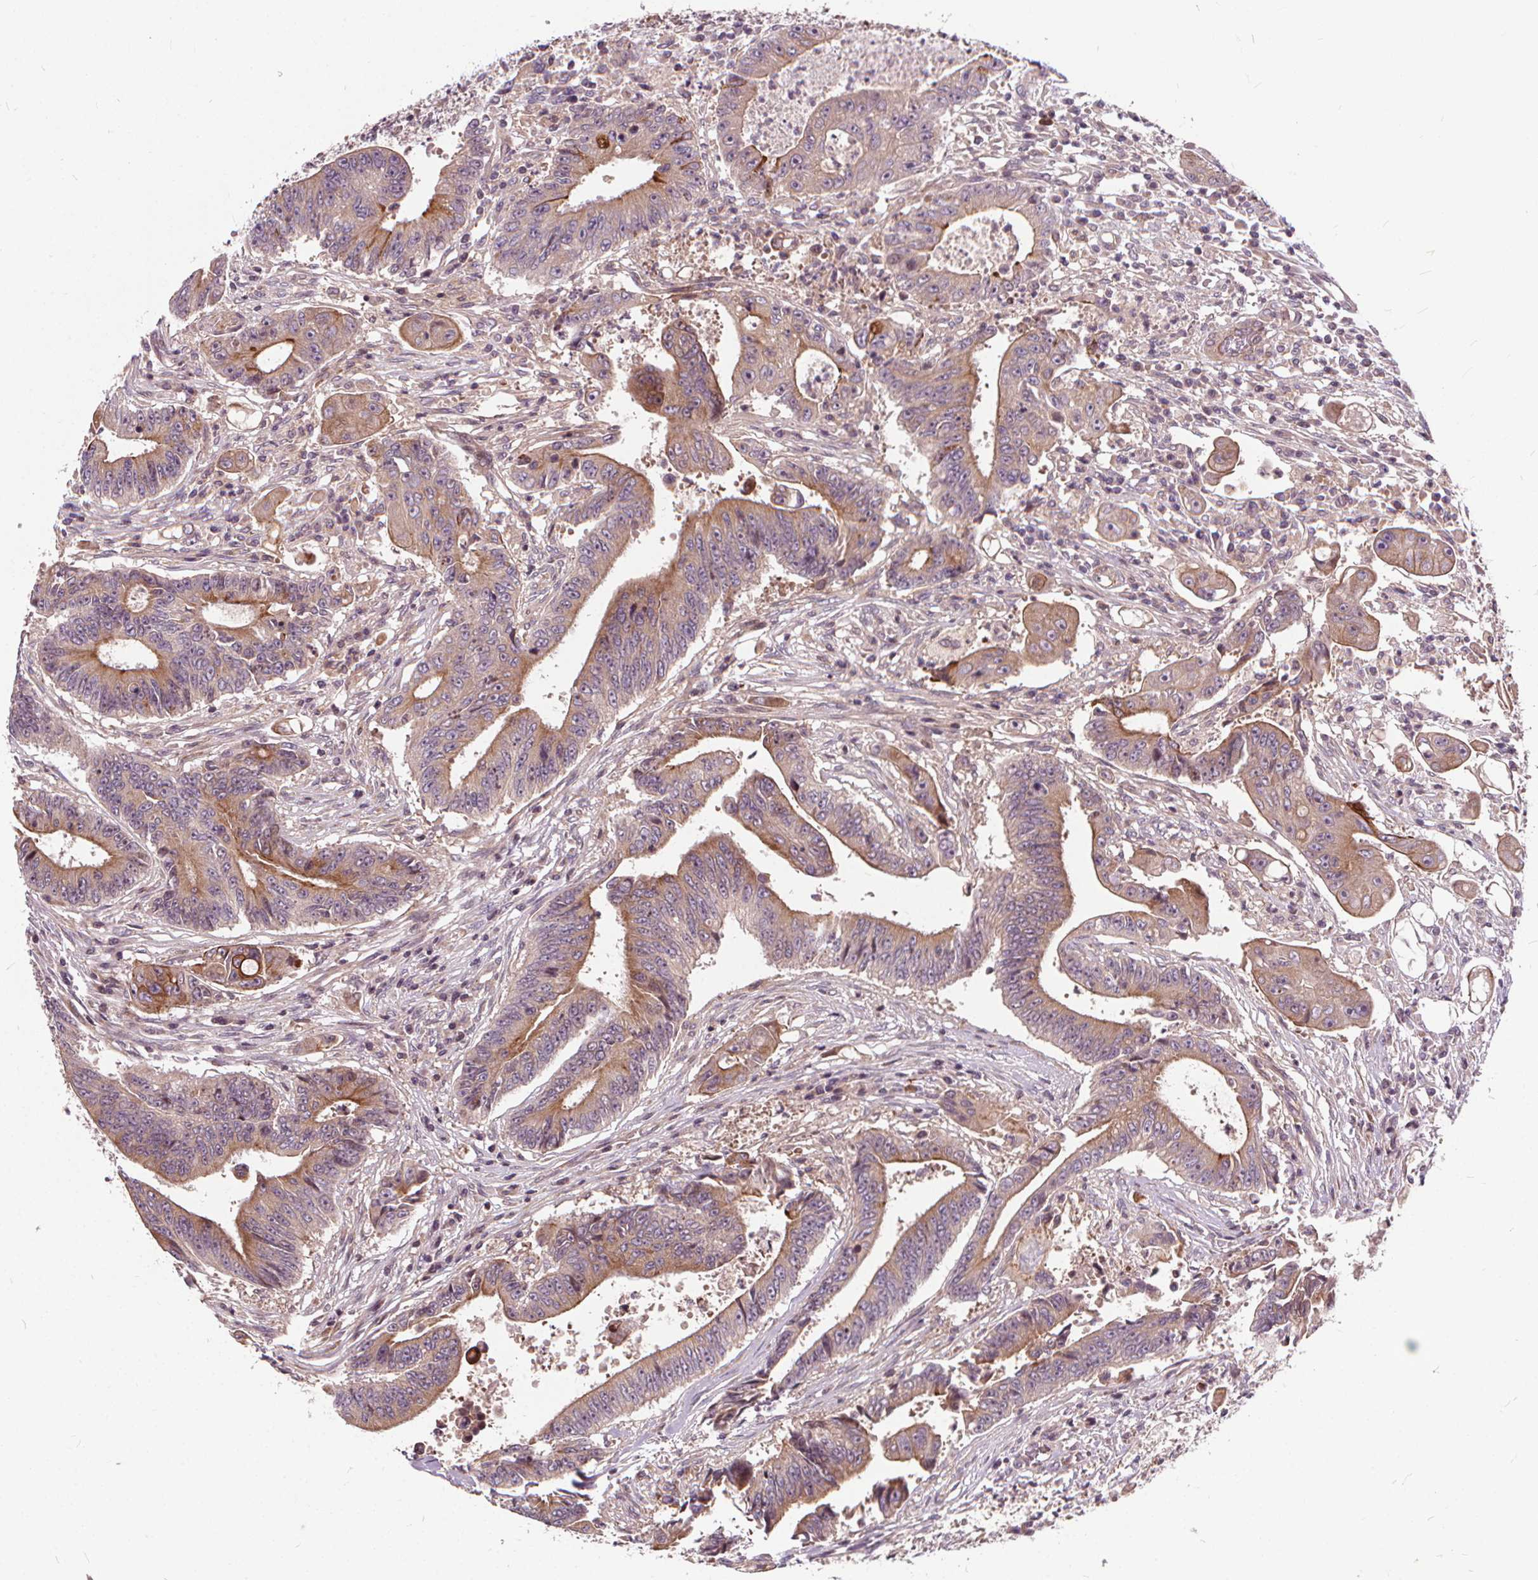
{"staining": {"intensity": "moderate", "quantity": ">75%", "location": "cytoplasmic/membranous"}, "tissue": "colorectal cancer", "cell_type": "Tumor cells", "image_type": "cancer", "snomed": [{"axis": "morphology", "description": "Adenocarcinoma, NOS"}, {"axis": "topography", "description": "Rectum"}], "caption": "The micrograph displays immunohistochemical staining of adenocarcinoma (colorectal). There is moderate cytoplasmic/membranous staining is present in about >75% of tumor cells.", "gene": "INPP5E", "patient": {"sex": "male", "age": 54}}